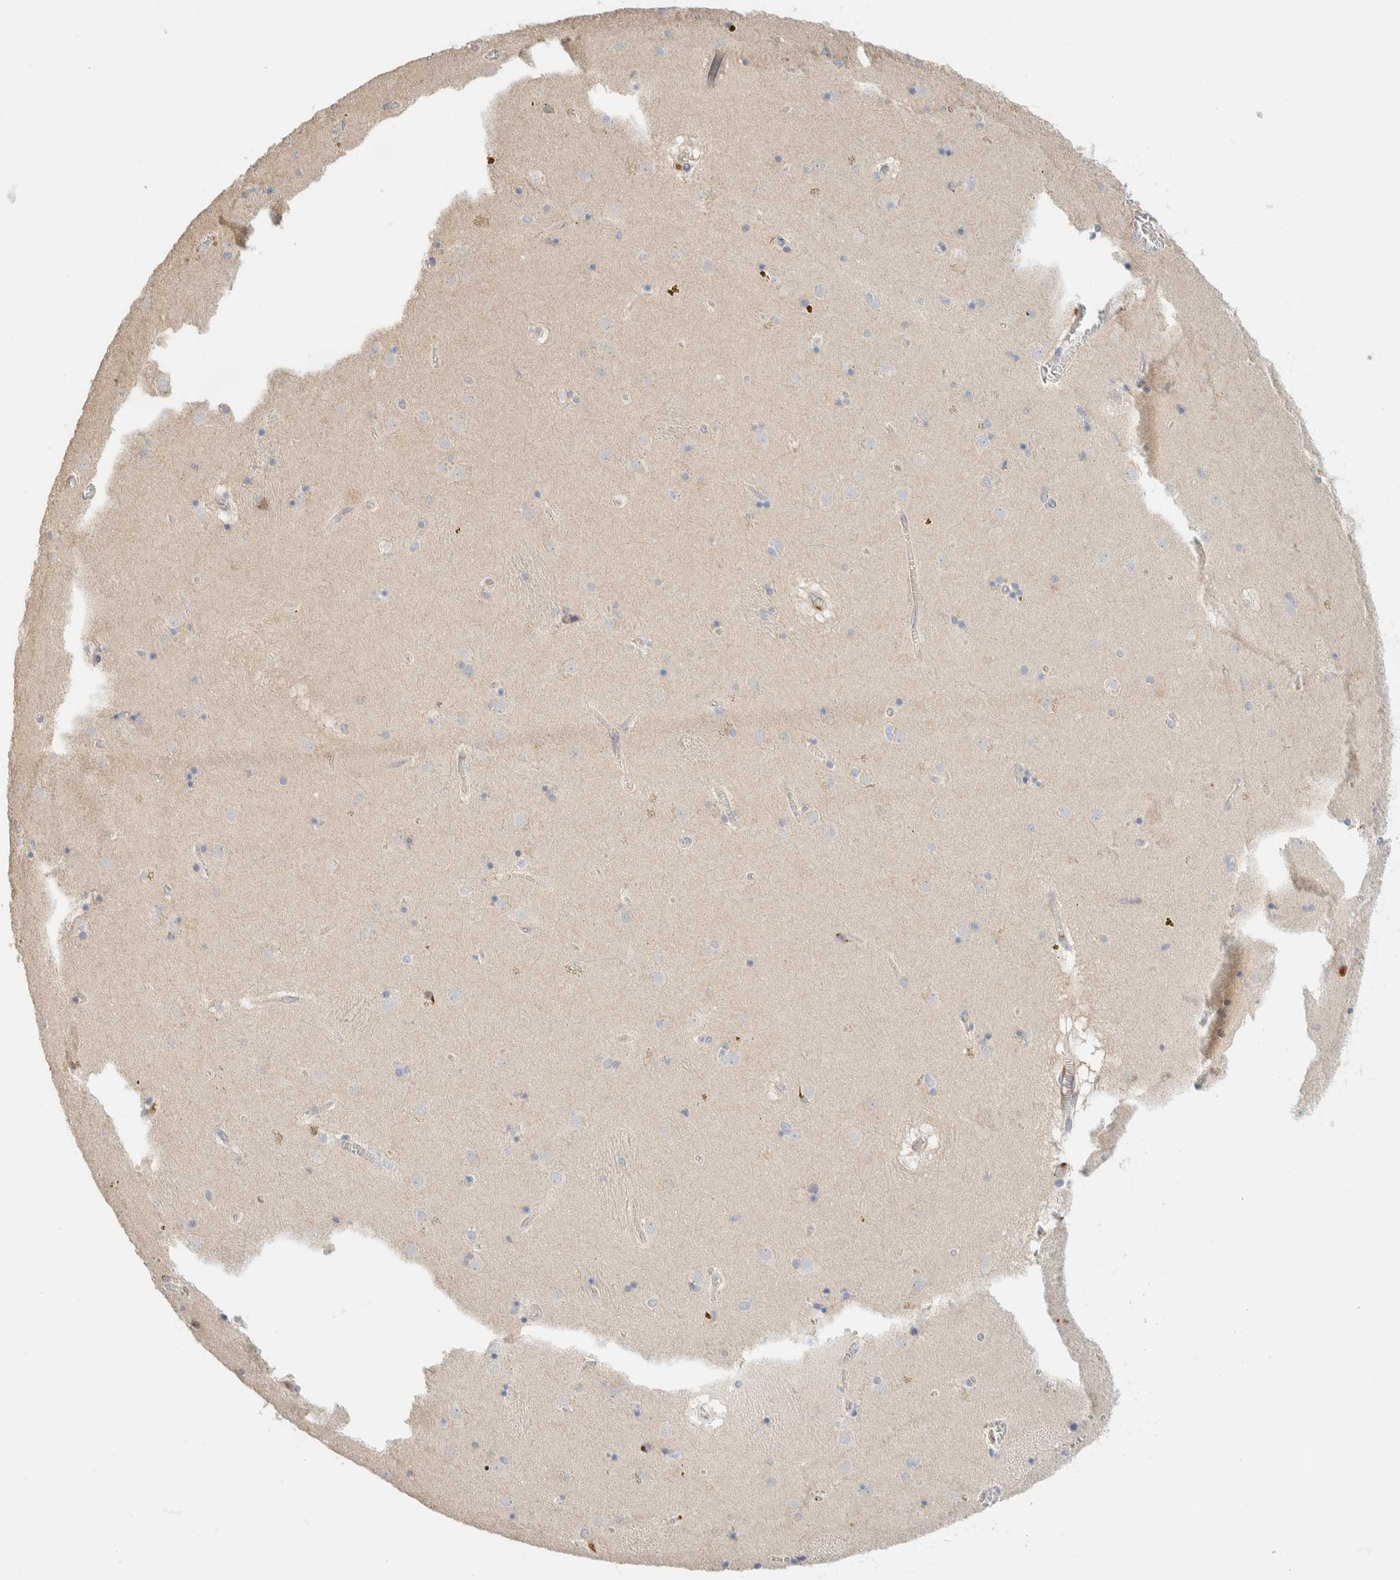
{"staining": {"intensity": "negative", "quantity": "none", "location": "none"}, "tissue": "caudate", "cell_type": "Glial cells", "image_type": "normal", "snomed": [{"axis": "morphology", "description": "Normal tissue, NOS"}, {"axis": "topography", "description": "Lateral ventricle wall"}], "caption": "Glial cells show no significant protein expression in normal caudate.", "gene": "SETD4", "patient": {"sex": "male", "age": 70}}